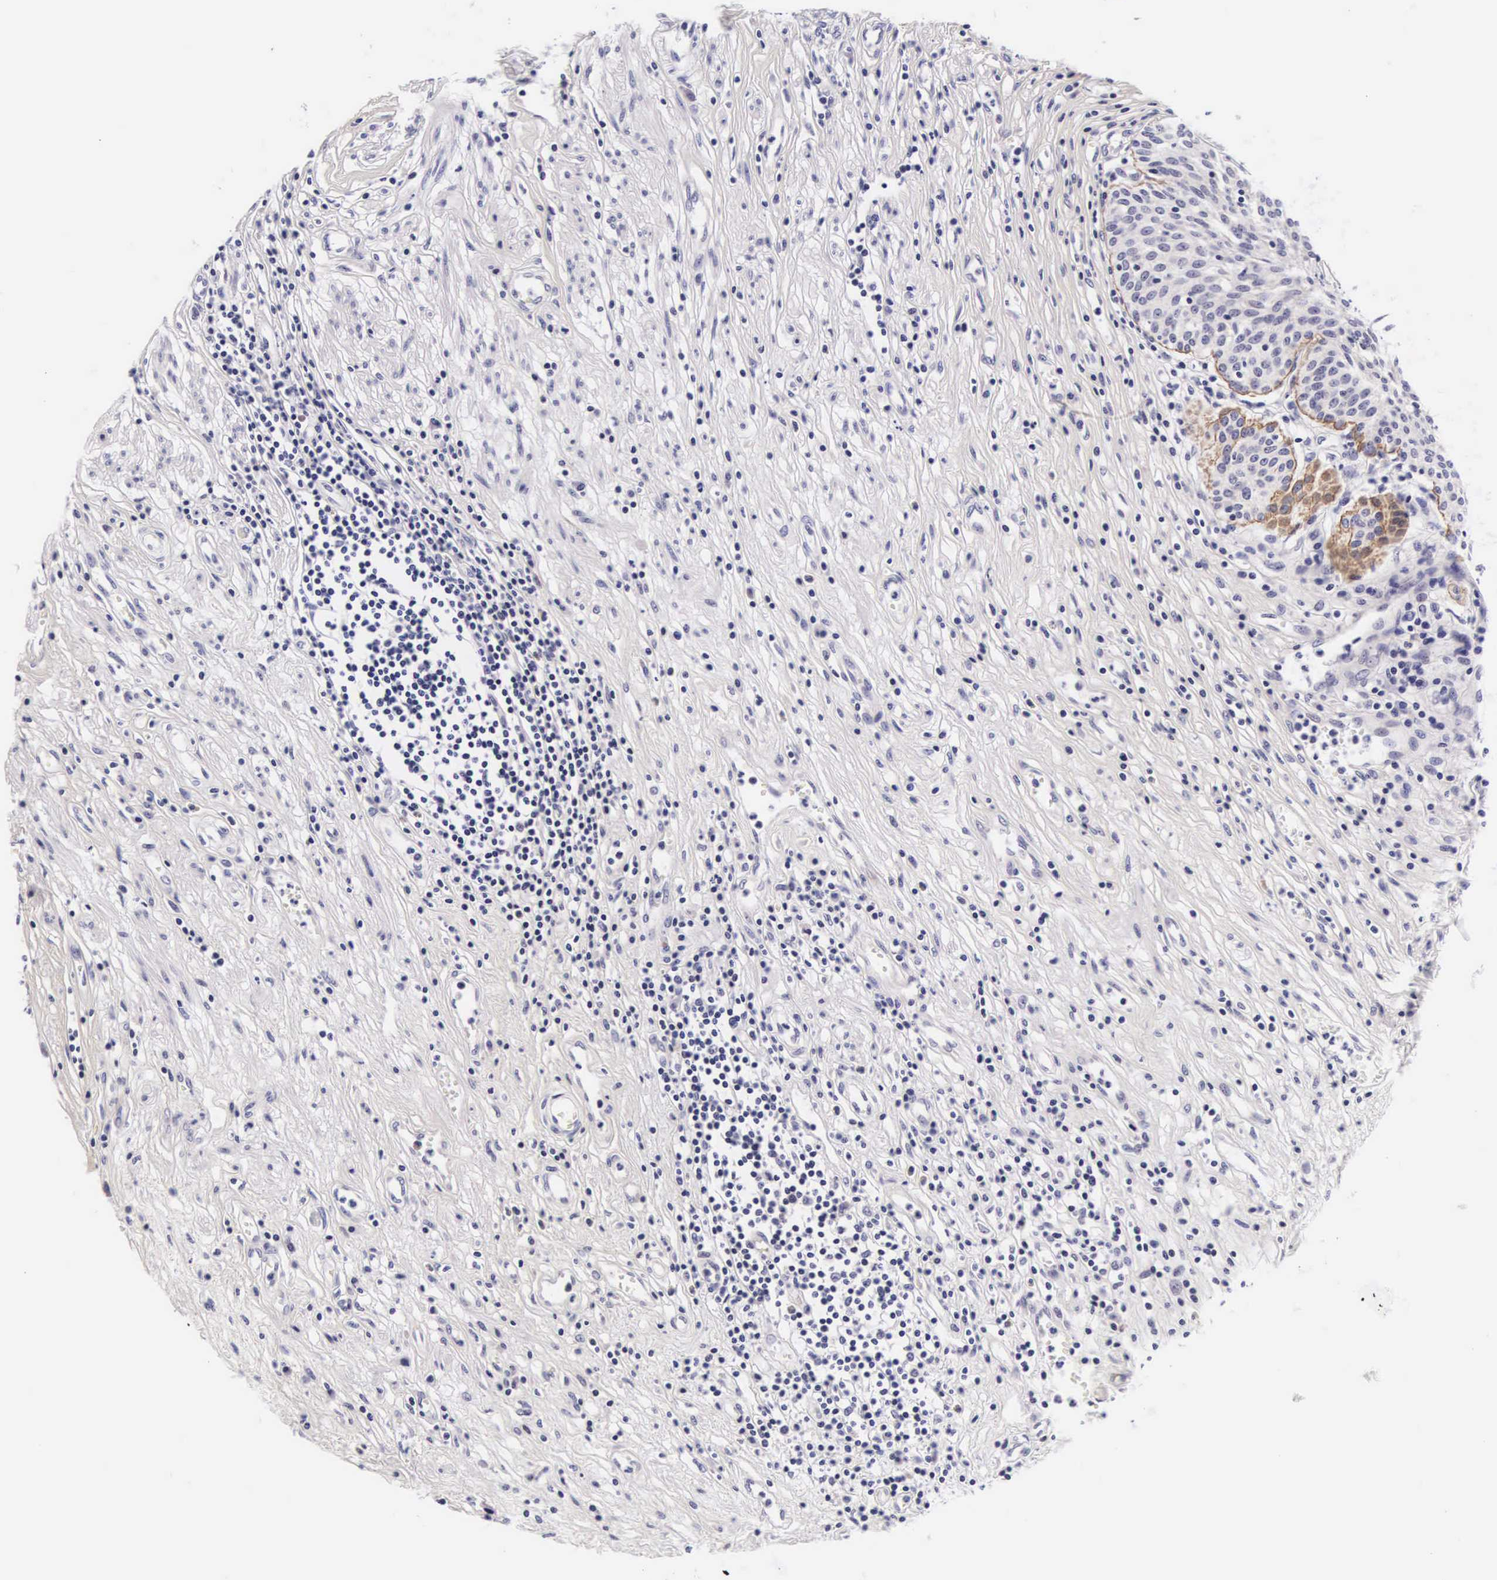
{"staining": {"intensity": "weak", "quantity": "<25%", "location": "cytoplasmic/membranous"}, "tissue": "urinary bladder", "cell_type": "Urothelial cells", "image_type": "normal", "snomed": [{"axis": "morphology", "description": "Normal tissue, NOS"}, {"axis": "topography", "description": "Urinary bladder"}], "caption": "Photomicrograph shows no protein expression in urothelial cells of normal urinary bladder. The staining is performed using DAB (3,3'-diaminobenzidine) brown chromogen with nuclei counter-stained in using hematoxylin.", "gene": "PHETA2", "patient": {"sex": "female", "age": 39}}